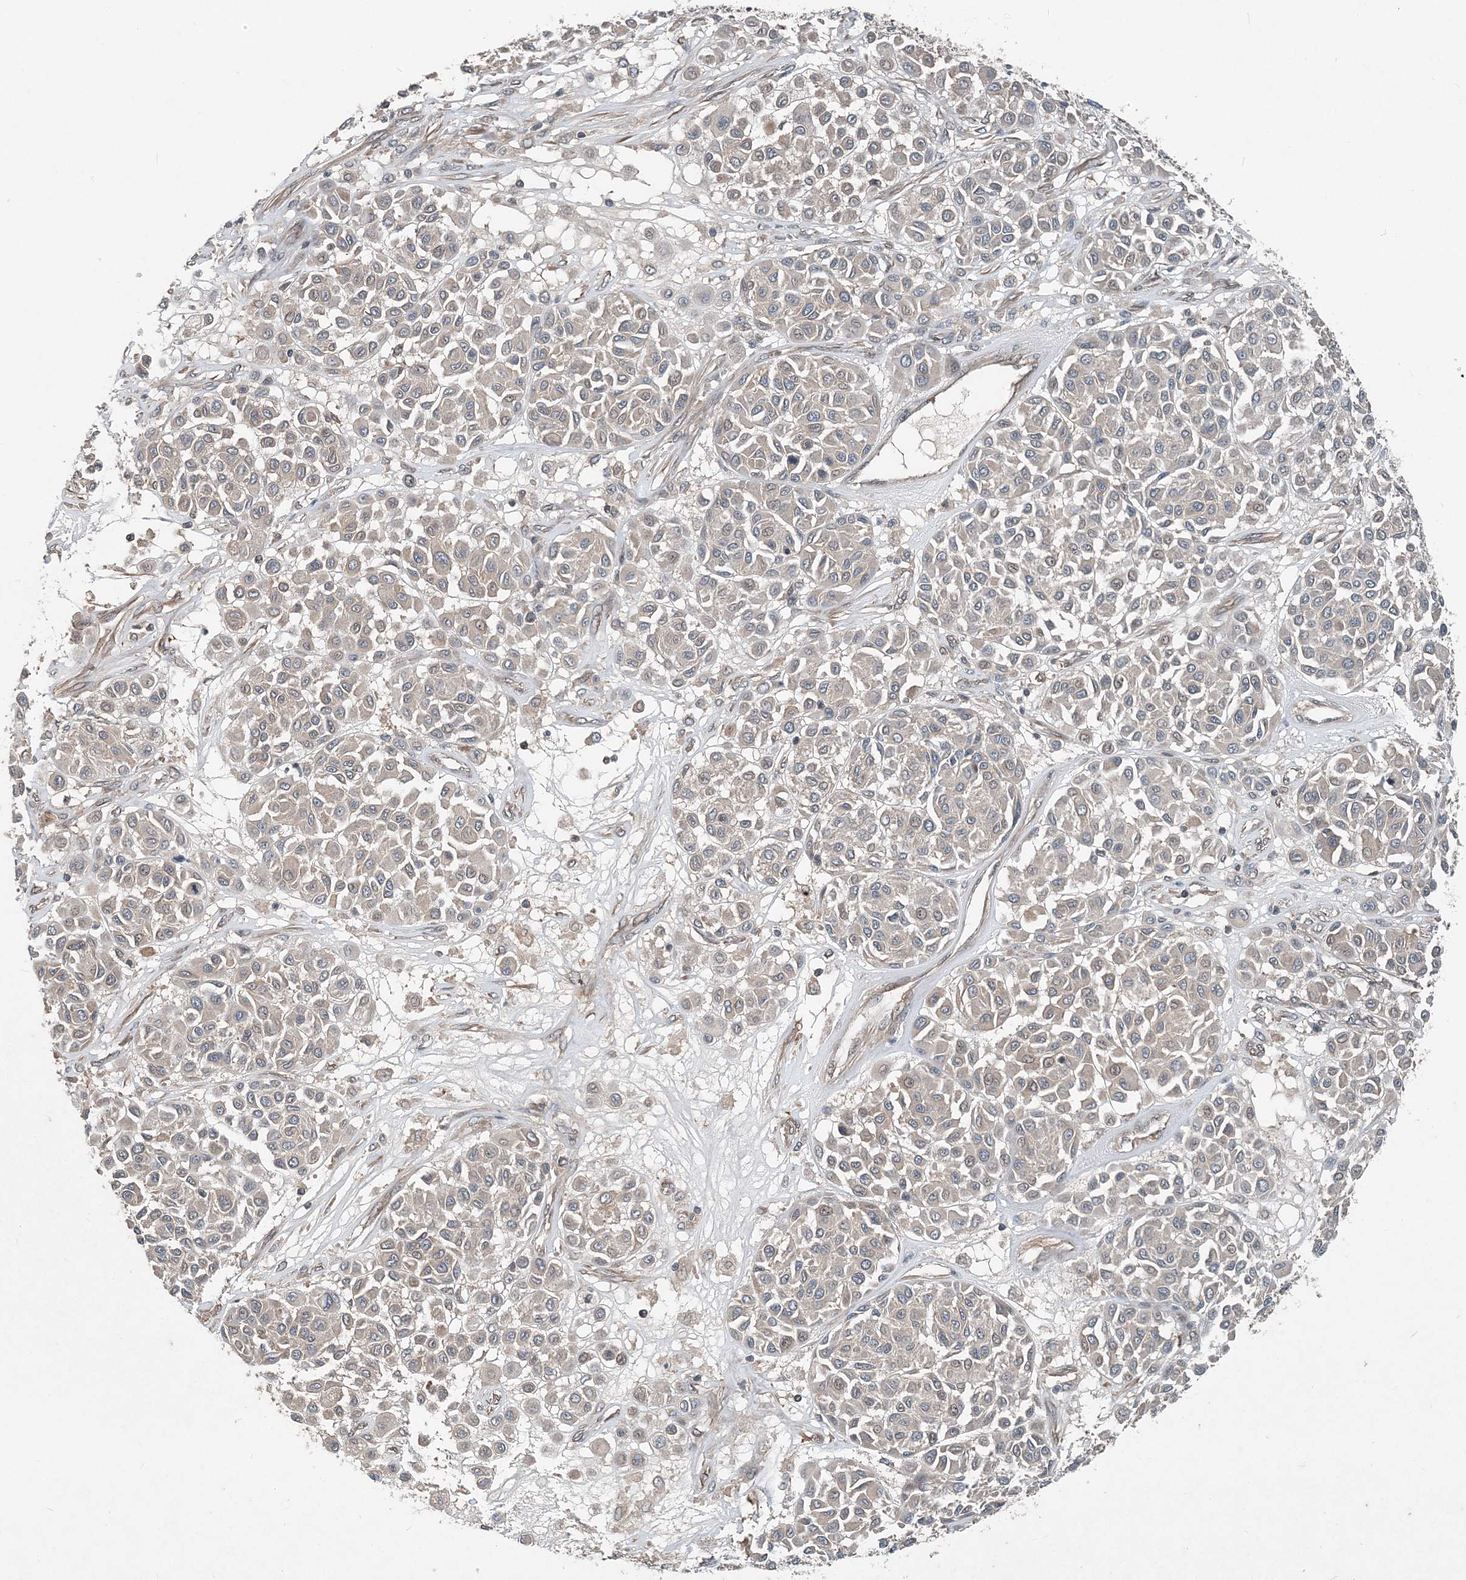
{"staining": {"intensity": "negative", "quantity": "none", "location": "none"}, "tissue": "melanoma", "cell_type": "Tumor cells", "image_type": "cancer", "snomed": [{"axis": "morphology", "description": "Malignant melanoma, Metastatic site"}, {"axis": "topography", "description": "Soft tissue"}], "caption": "There is no significant positivity in tumor cells of melanoma. (Brightfield microscopy of DAB immunohistochemistry (IHC) at high magnification).", "gene": "SMPD3", "patient": {"sex": "male", "age": 41}}